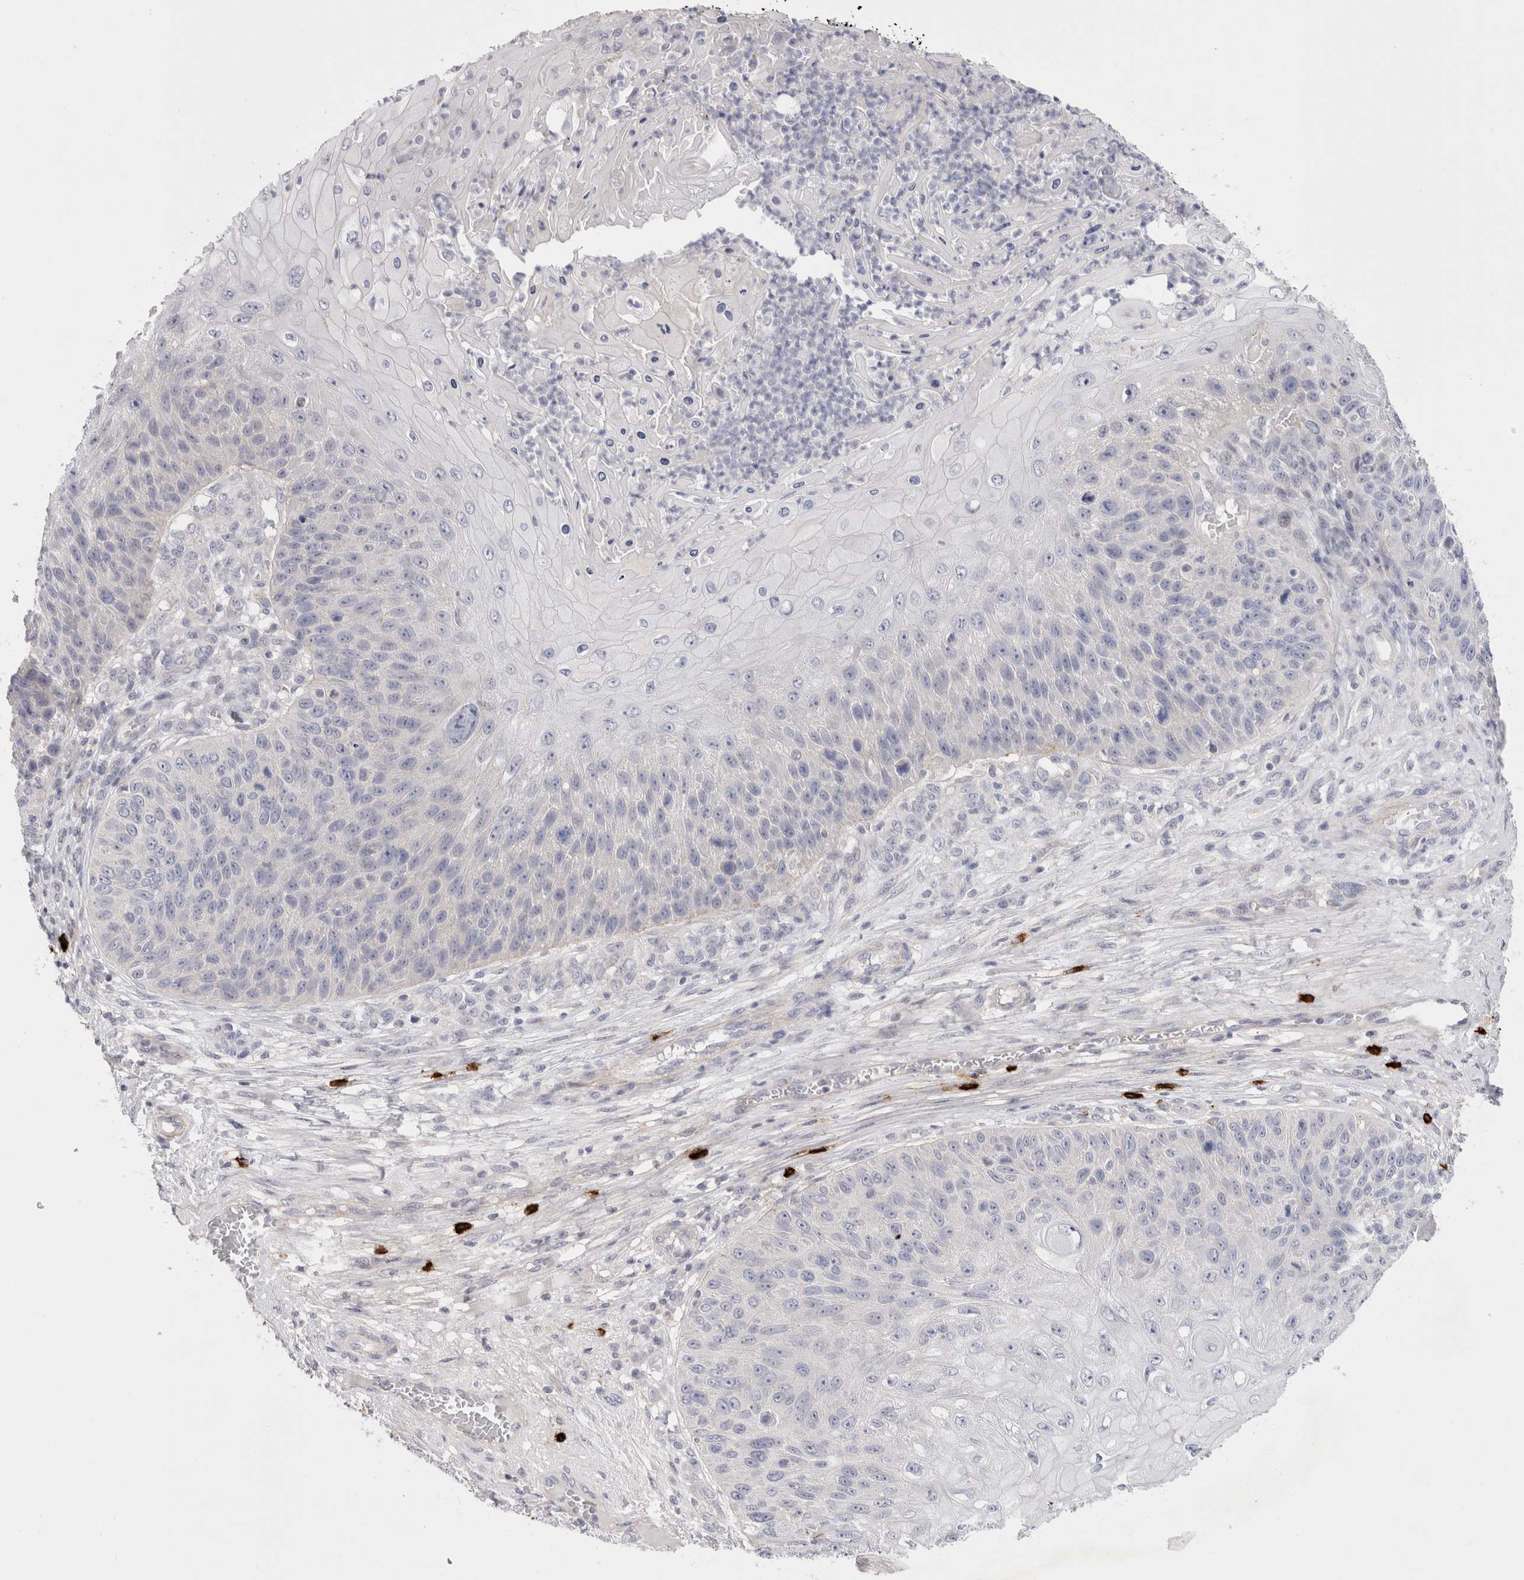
{"staining": {"intensity": "negative", "quantity": "none", "location": "none"}, "tissue": "skin cancer", "cell_type": "Tumor cells", "image_type": "cancer", "snomed": [{"axis": "morphology", "description": "Squamous cell carcinoma, NOS"}, {"axis": "topography", "description": "Skin"}], "caption": "Tumor cells are negative for brown protein staining in skin cancer. The staining was performed using DAB (3,3'-diaminobenzidine) to visualize the protein expression in brown, while the nuclei were stained in blue with hematoxylin (Magnification: 20x).", "gene": "SPINK2", "patient": {"sex": "female", "age": 88}}